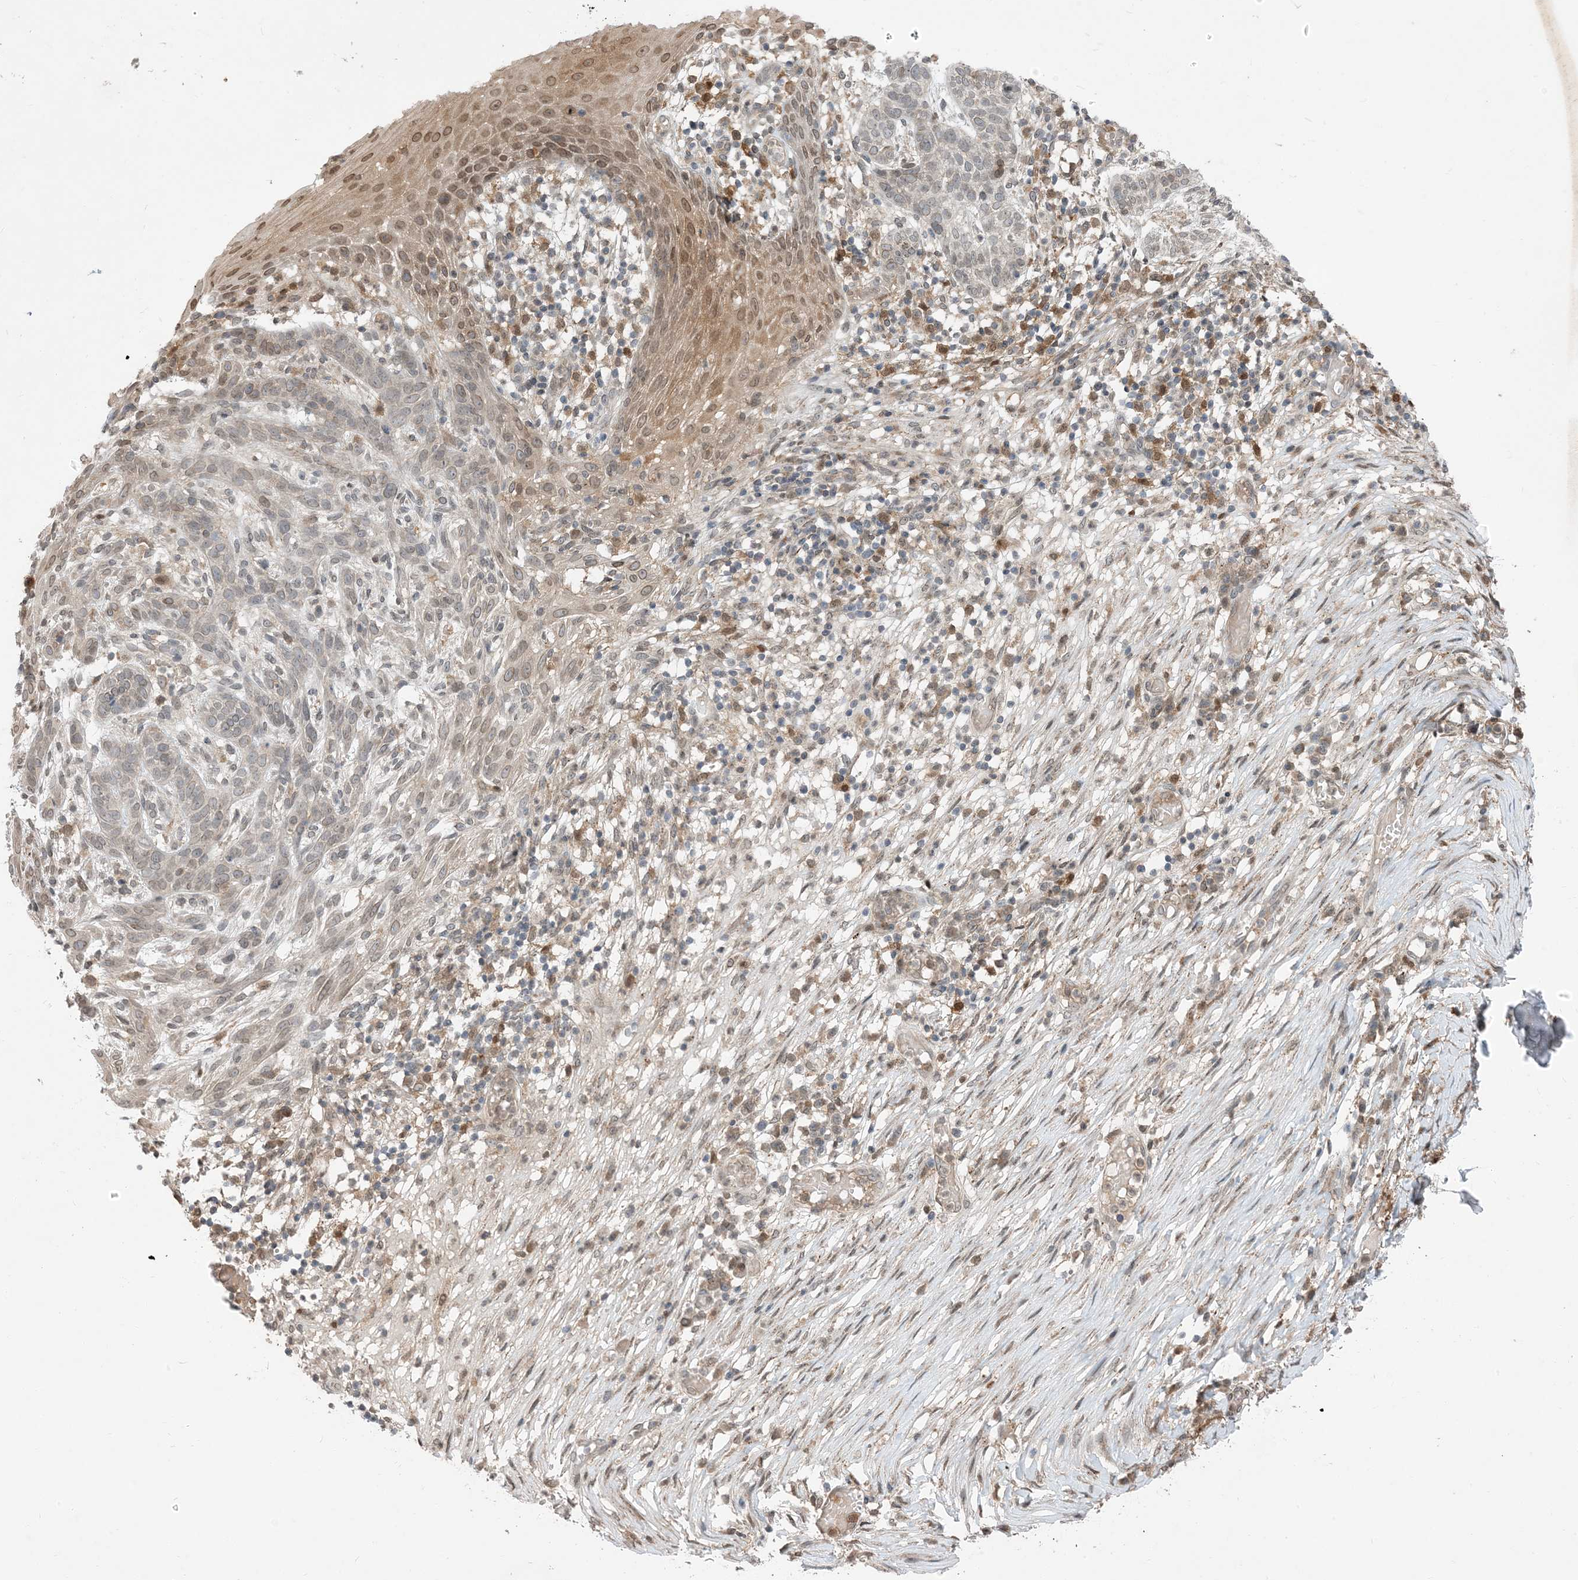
{"staining": {"intensity": "negative", "quantity": "none", "location": "none"}, "tissue": "skin cancer", "cell_type": "Tumor cells", "image_type": "cancer", "snomed": [{"axis": "morphology", "description": "Normal tissue, NOS"}, {"axis": "morphology", "description": "Basal cell carcinoma"}, {"axis": "topography", "description": "Skin"}], "caption": "Human skin cancer (basal cell carcinoma) stained for a protein using immunohistochemistry demonstrates no staining in tumor cells.", "gene": "NAGK", "patient": {"sex": "male", "age": 64}}